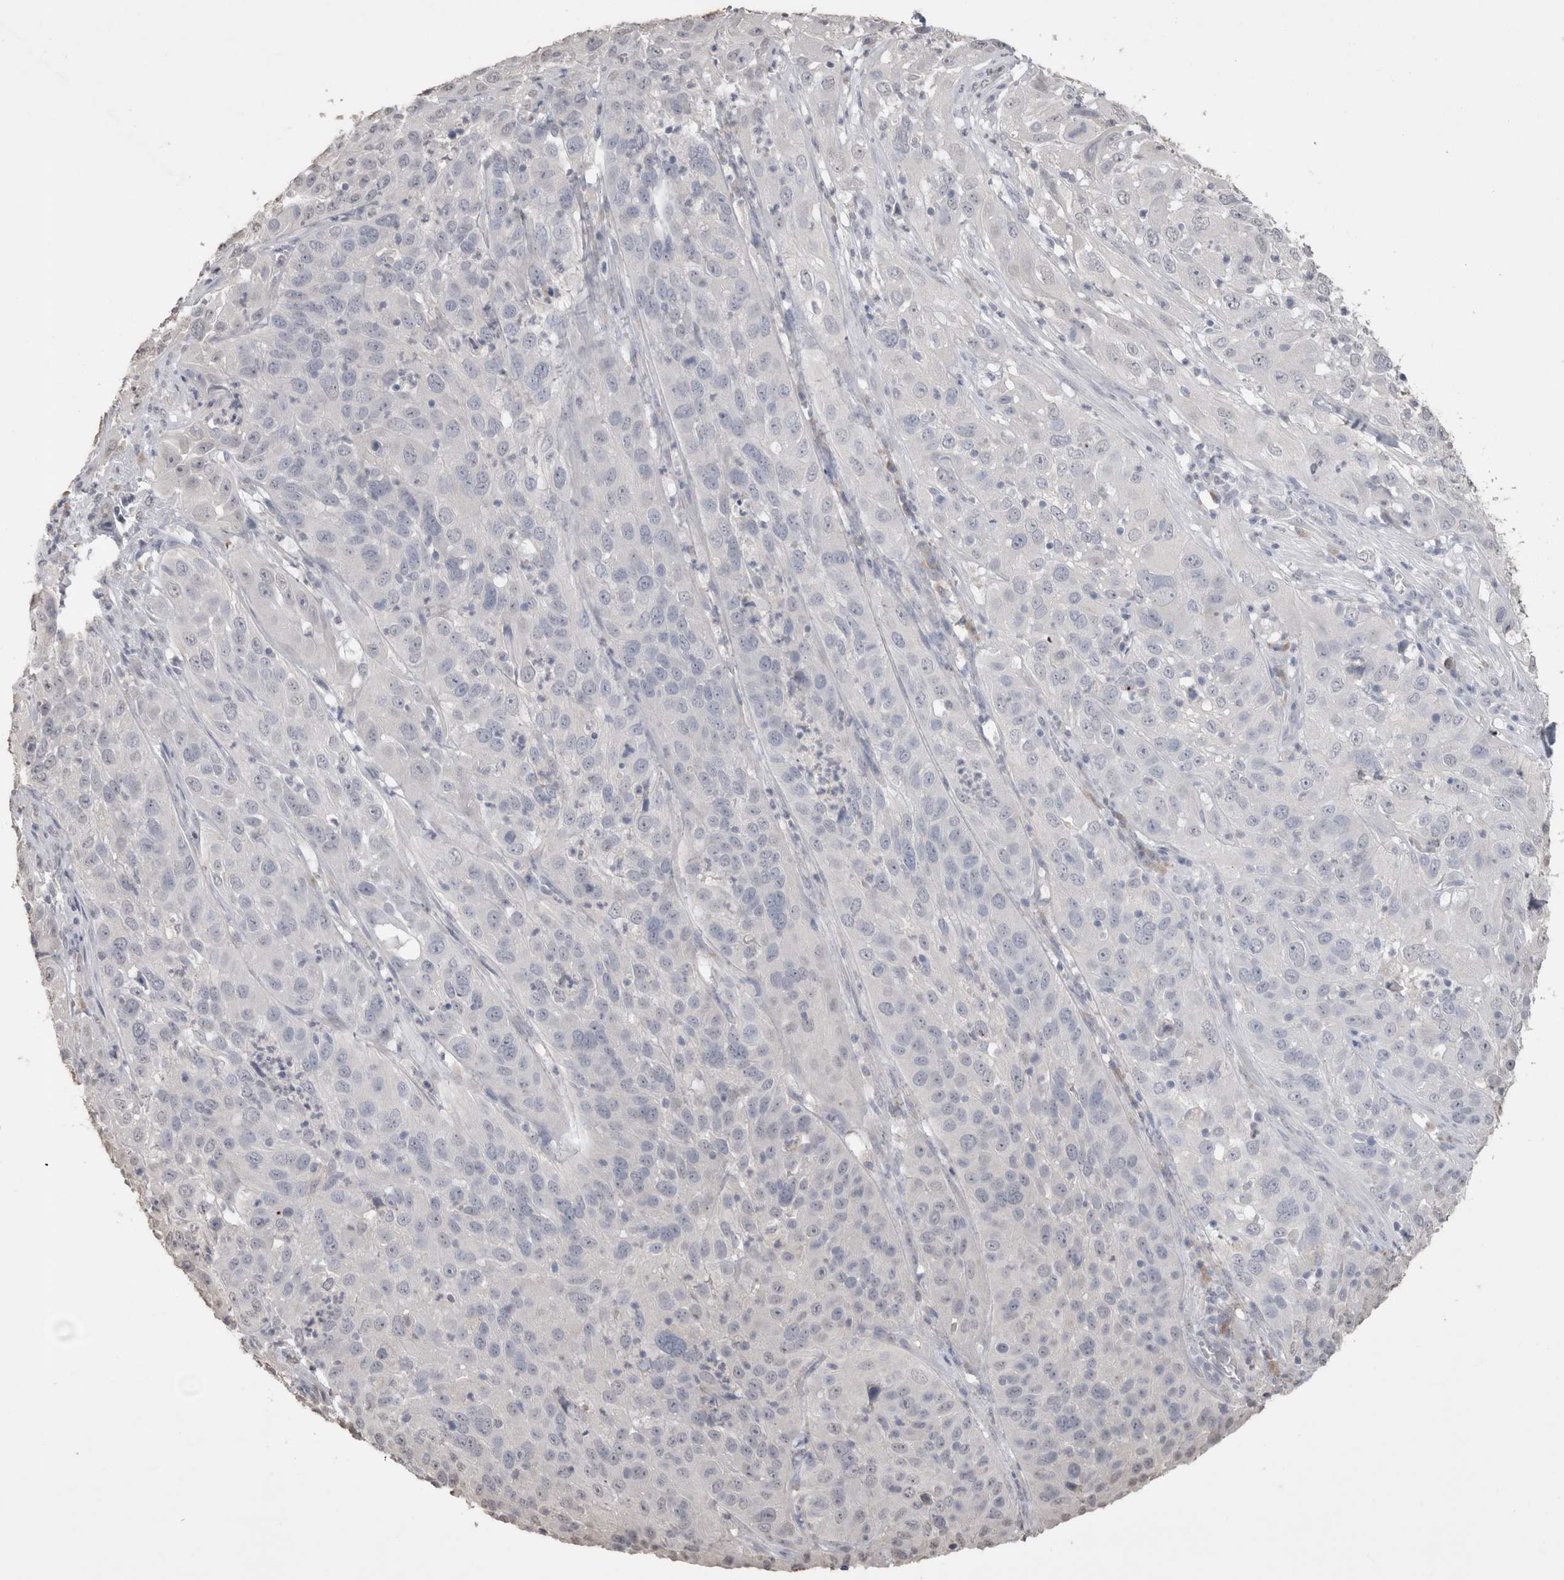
{"staining": {"intensity": "negative", "quantity": "none", "location": "none"}, "tissue": "cervical cancer", "cell_type": "Tumor cells", "image_type": "cancer", "snomed": [{"axis": "morphology", "description": "Squamous cell carcinoma, NOS"}, {"axis": "topography", "description": "Cervix"}], "caption": "Squamous cell carcinoma (cervical) was stained to show a protein in brown. There is no significant staining in tumor cells. (DAB (3,3'-diaminobenzidine) immunohistochemistry (IHC), high magnification).", "gene": "NAALADL2", "patient": {"sex": "female", "age": 32}}